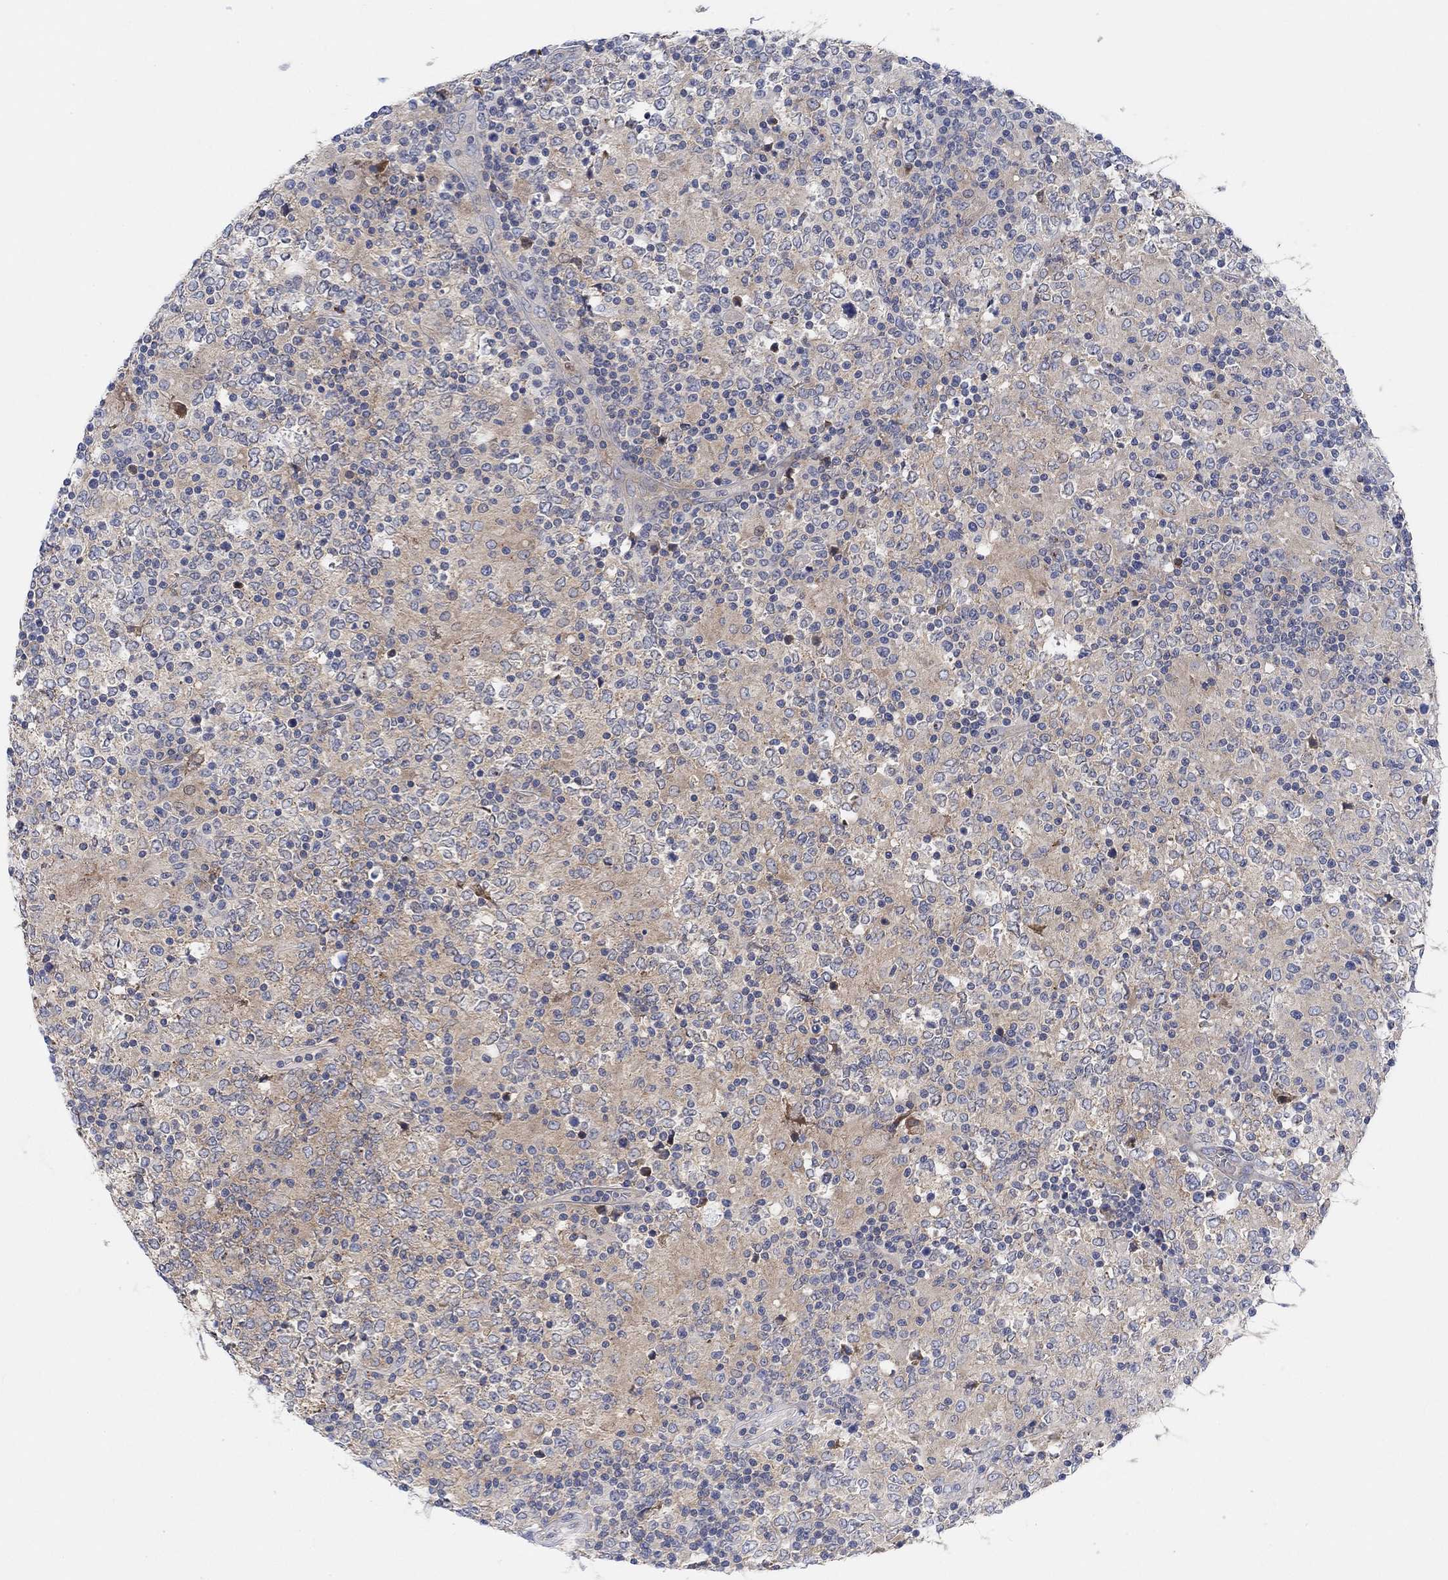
{"staining": {"intensity": "weak", "quantity": "25%-75%", "location": "cytoplasmic/membranous"}, "tissue": "lymphoma", "cell_type": "Tumor cells", "image_type": "cancer", "snomed": [{"axis": "morphology", "description": "Malignant lymphoma, non-Hodgkin's type, High grade"}, {"axis": "topography", "description": "Lymph node"}], "caption": "A photomicrograph of human lymphoma stained for a protein exhibits weak cytoplasmic/membranous brown staining in tumor cells.", "gene": "PMFBP1", "patient": {"sex": "female", "age": 84}}